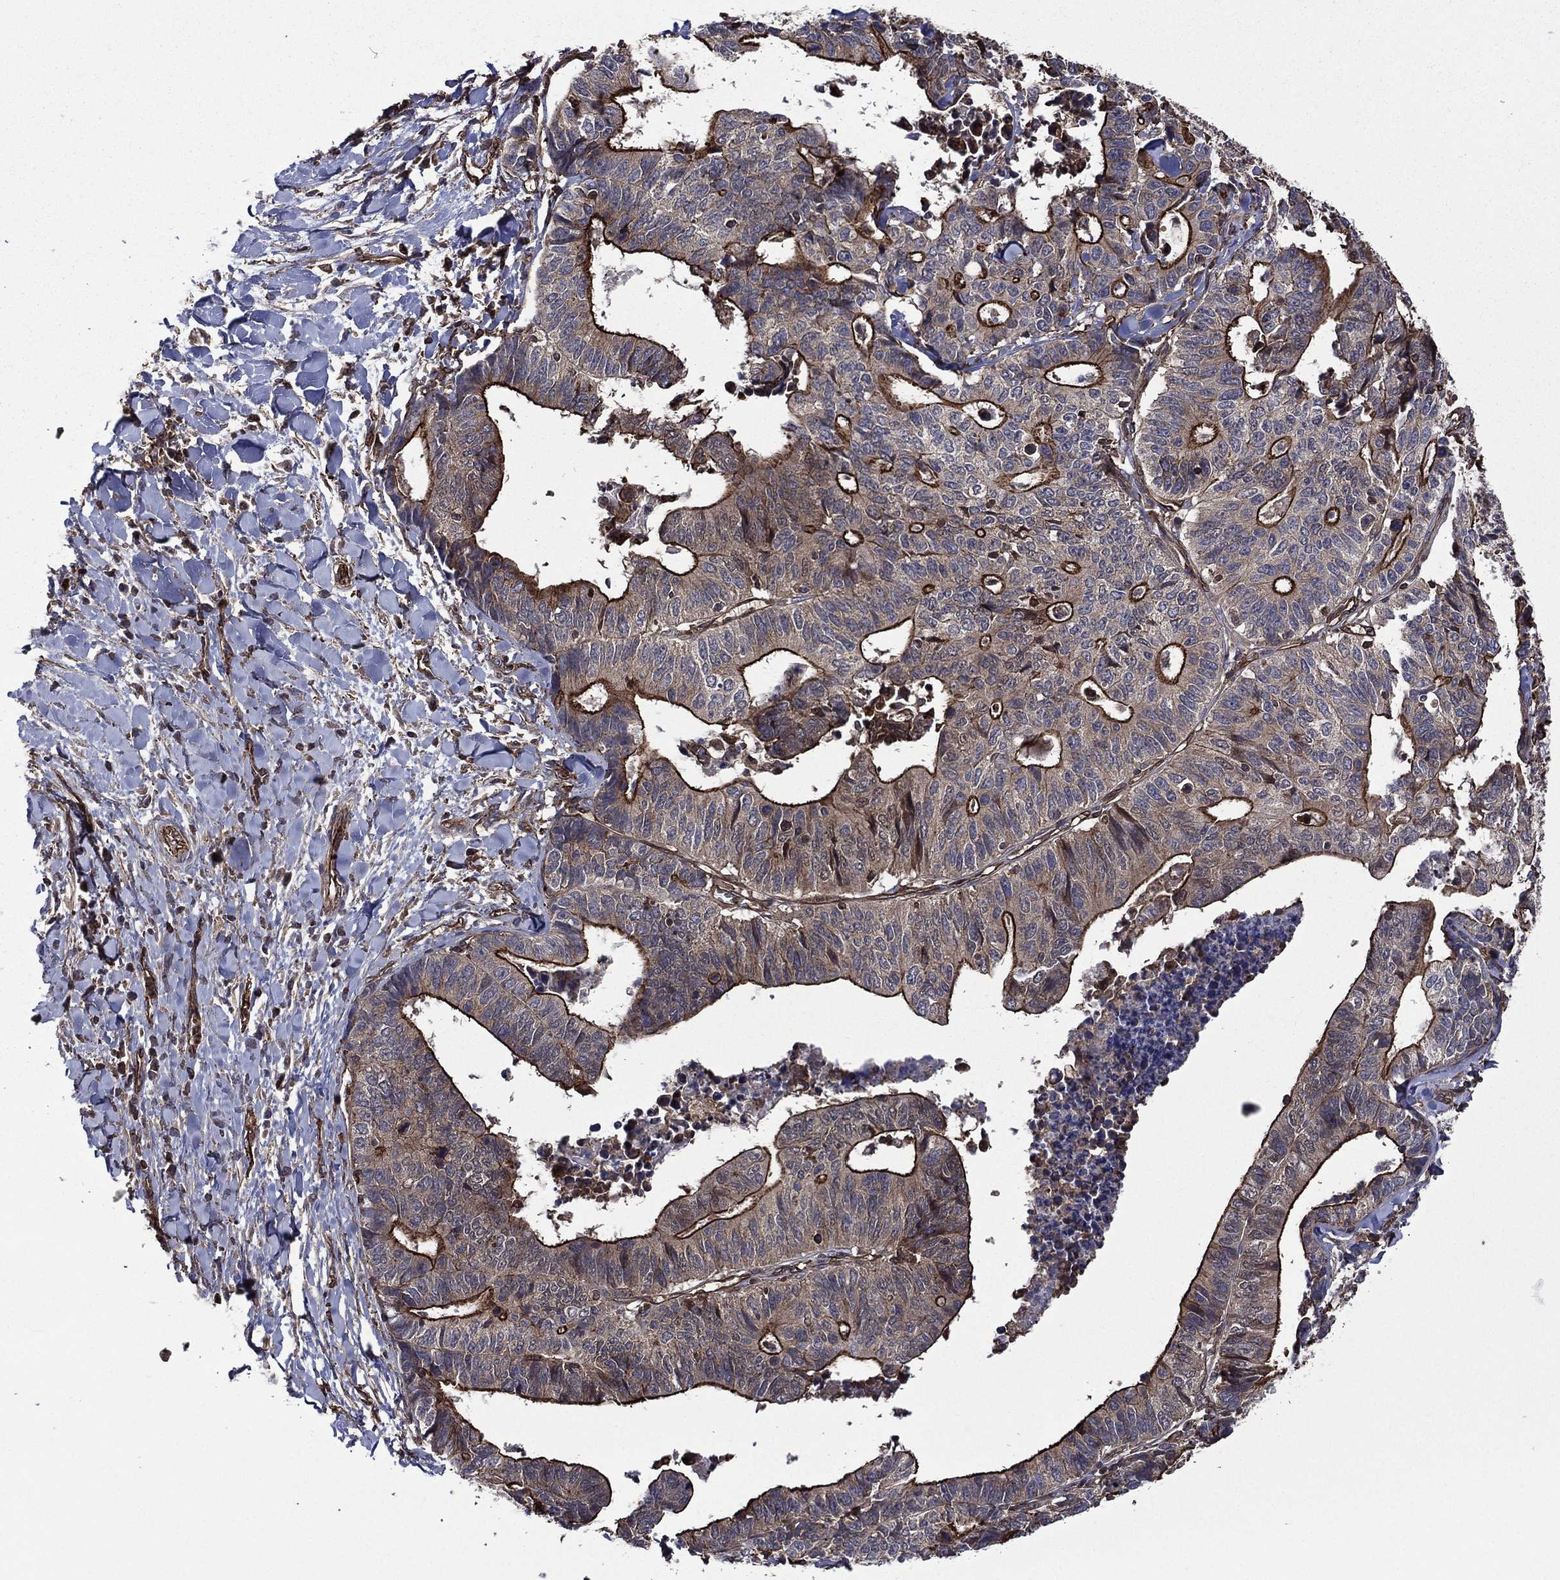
{"staining": {"intensity": "strong", "quantity": "25%-75%", "location": "cytoplasmic/membranous"}, "tissue": "stomach cancer", "cell_type": "Tumor cells", "image_type": "cancer", "snomed": [{"axis": "morphology", "description": "Adenocarcinoma, NOS"}, {"axis": "topography", "description": "Stomach, upper"}], "caption": "A micrograph of human stomach adenocarcinoma stained for a protein reveals strong cytoplasmic/membranous brown staining in tumor cells. The protein of interest is stained brown, and the nuclei are stained in blue (DAB IHC with brightfield microscopy, high magnification).", "gene": "PLPP3", "patient": {"sex": "female", "age": 67}}